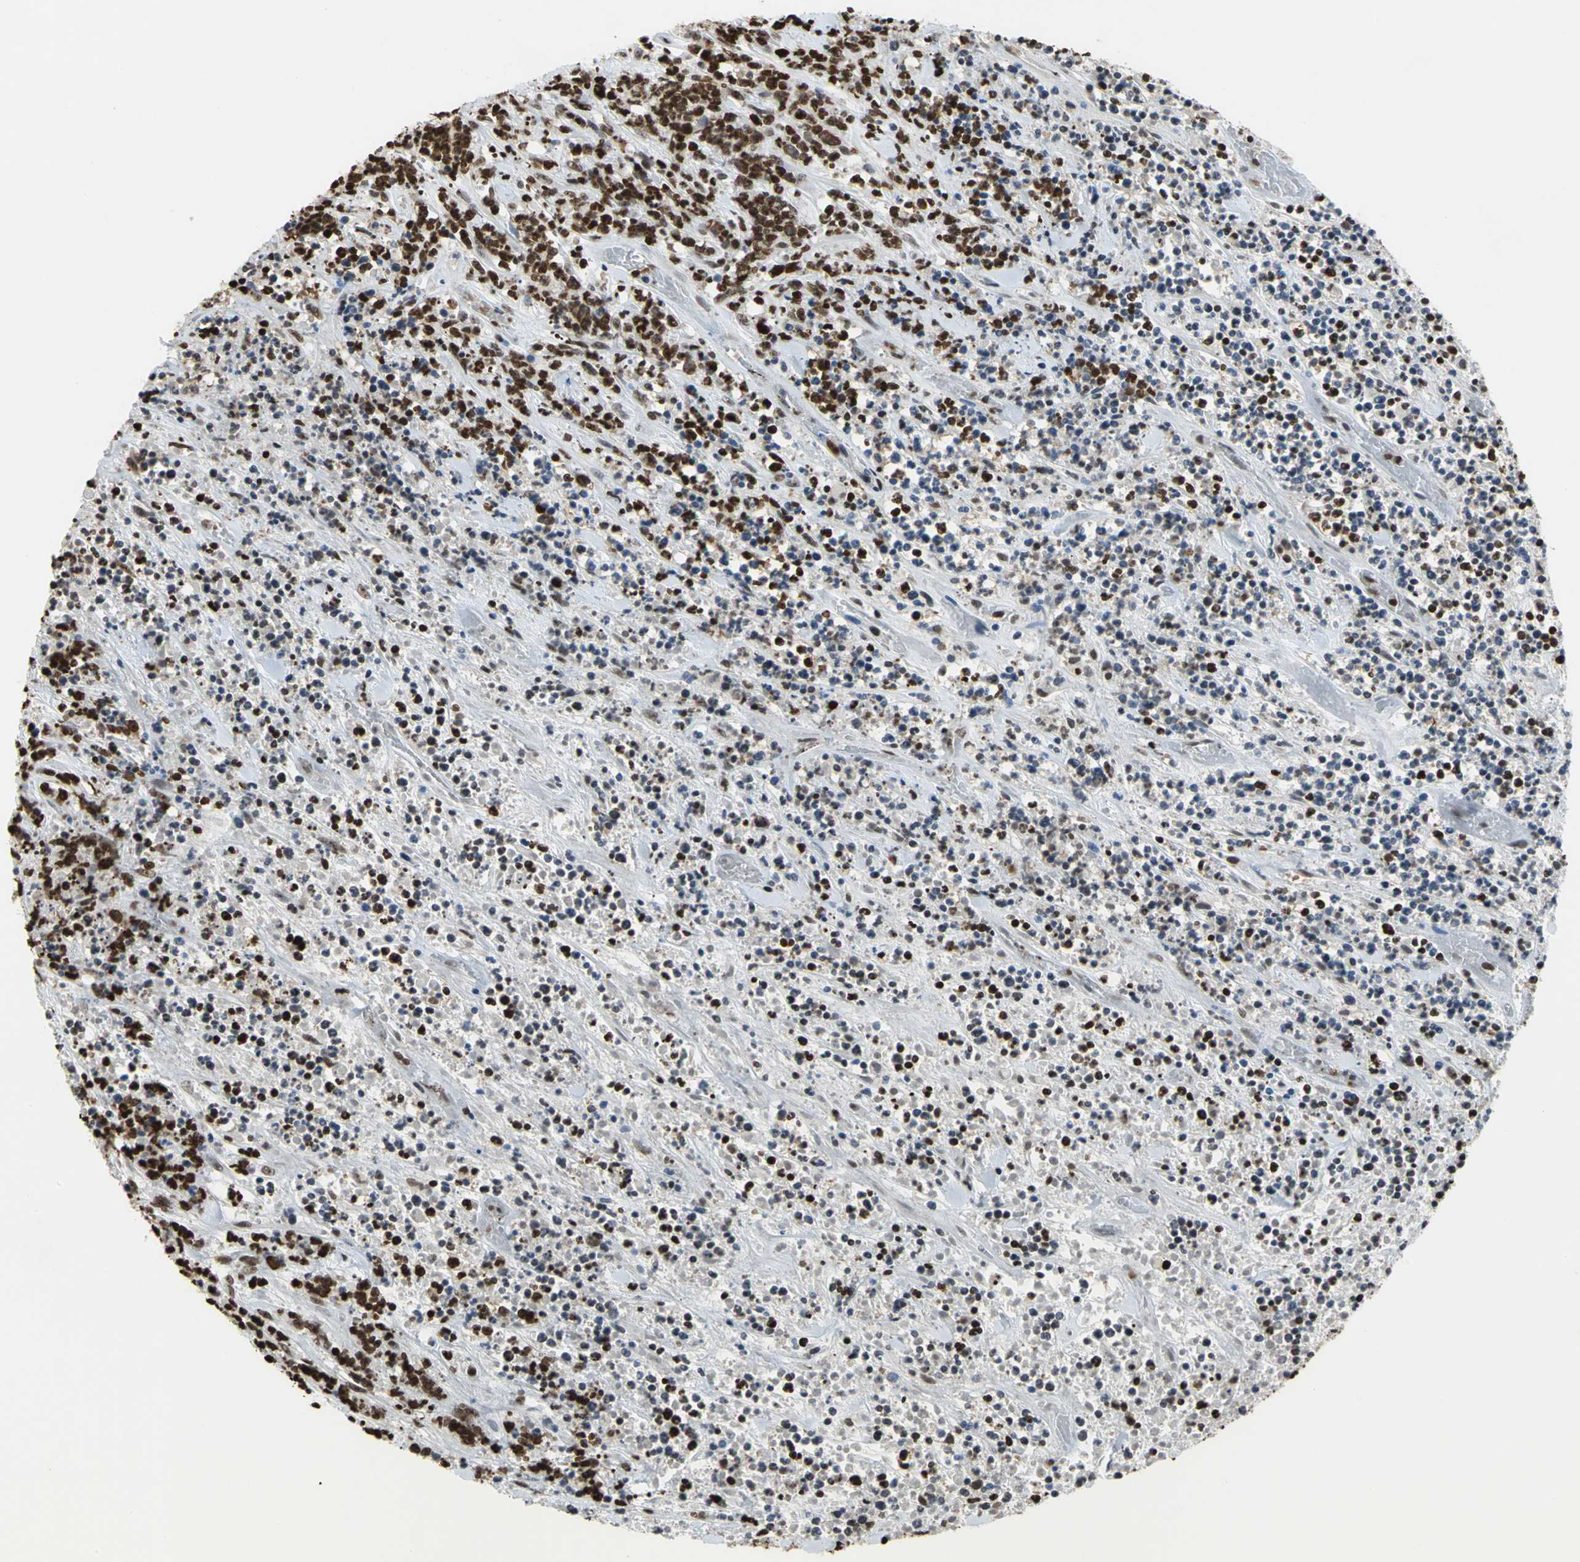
{"staining": {"intensity": "strong", "quantity": ">75%", "location": "nuclear"}, "tissue": "lymphoma", "cell_type": "Tumor cells", "image_type": "cancer", "snomed": [{"axis": "morphology", "description": "Malignant lymphoma, non-Hodgkin's type, High grade"}, {"axis": "topography", "description": "Soft tissue"}], "caption": "Immunohistochemistry histopathology image of high-grade malignant lymphoma, non-Hodgkin's type stained for a protein (brown), which shows high levels of strong nuclear staining in approximately >75% of tumor cells.", "gene": "HMGB1", "patient": {"sex": "male", "age": 18}}